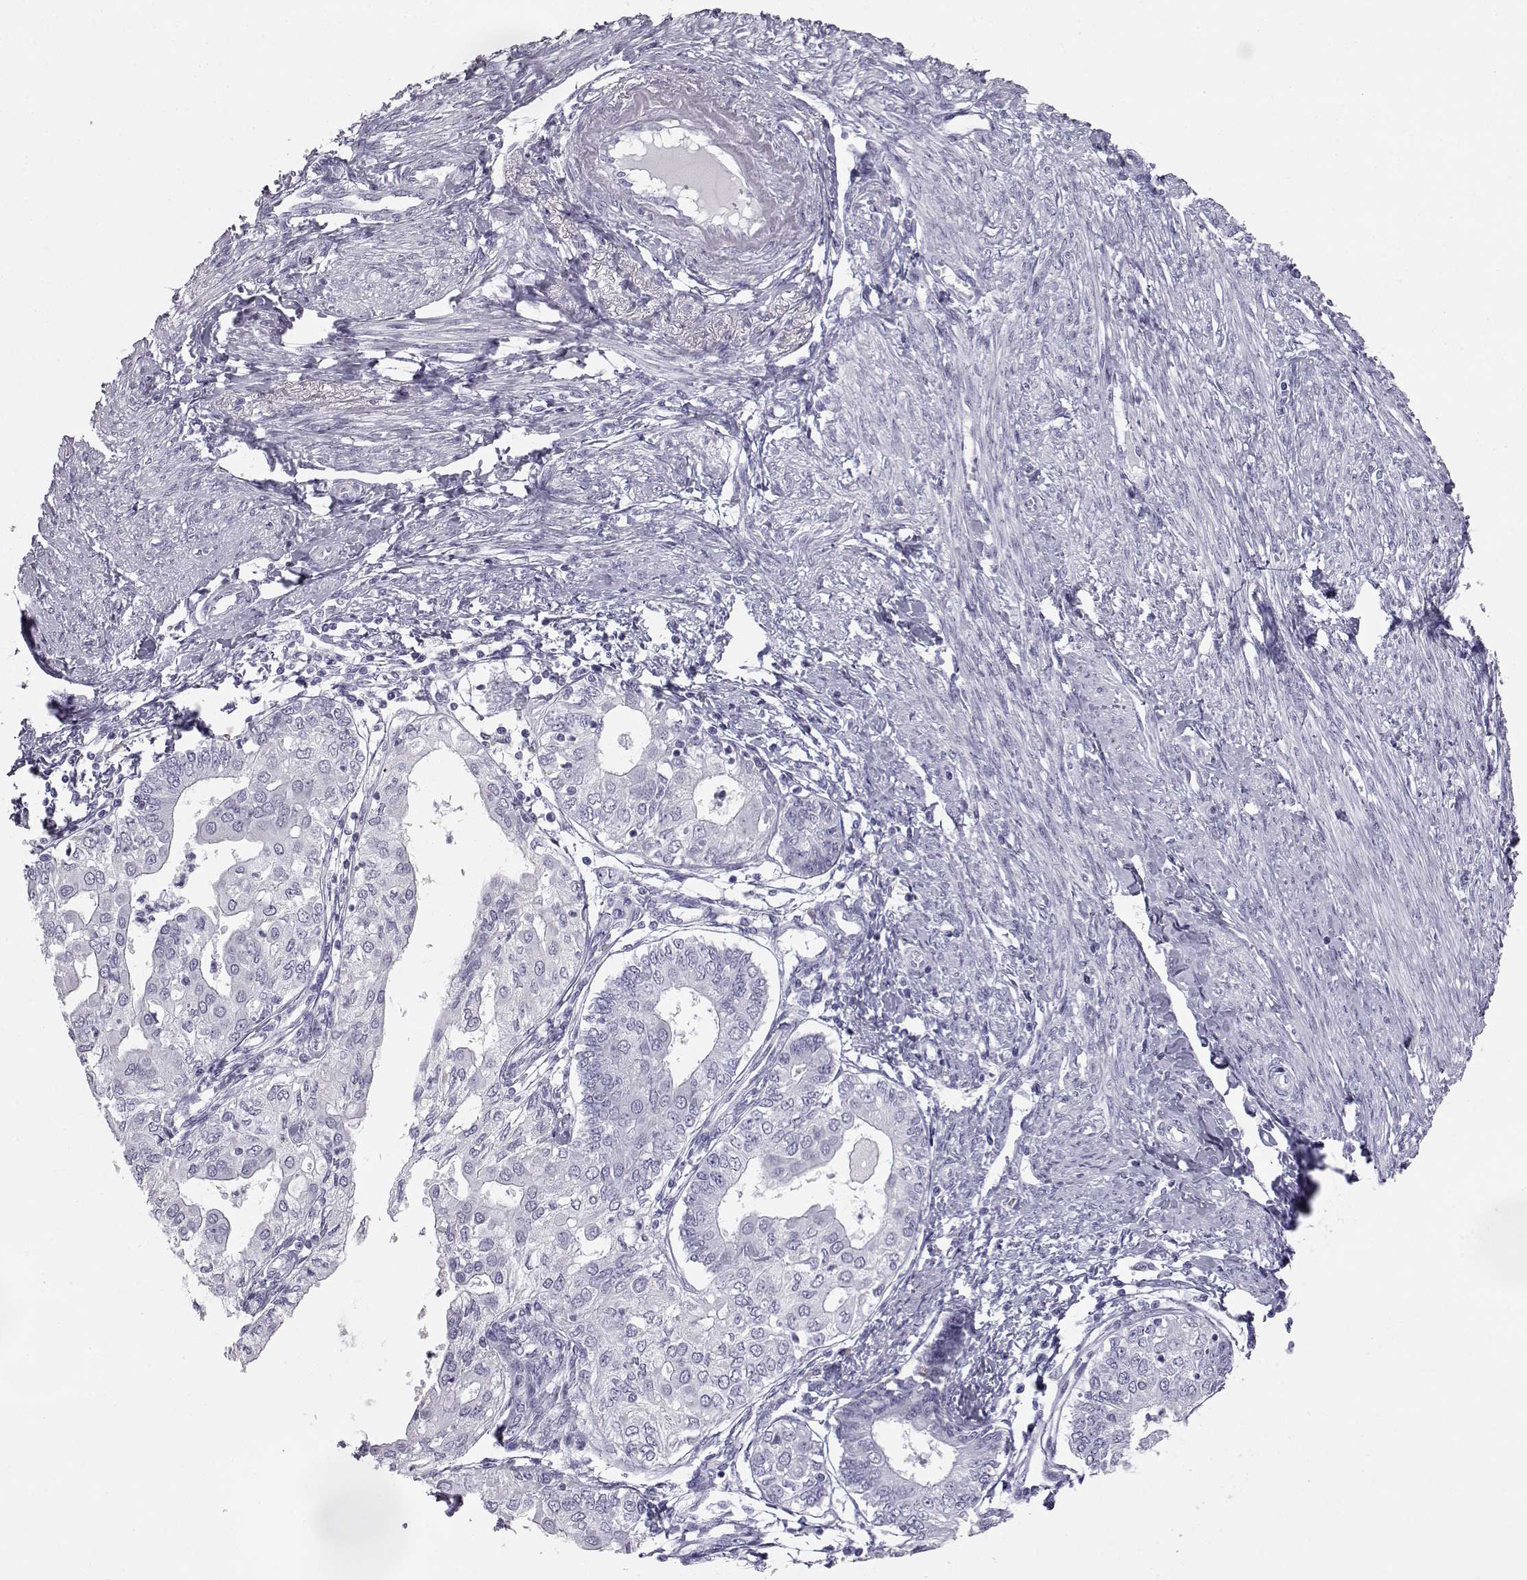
{"staining": {"intensity": "negative", "quantity": "none", "location": "none"}, "tissue": "endometrial cancer", "cell_type": "Tumor cells", "image_type": "cancer", "snomed": [{"axis": "morphology", "description": "Adenocarcinoma, NOS"}, {"axis": "topography", "description": "Endometrium"}], "caption": "This photomicrograph is of endometrial adenocarcinoma stained with IHC to label a protein in brown with the nuclei are counter-stained blue. There is no positivity in tumor cells. The staining is performed using DAB brown chromogen with nuclei counter-stained in using hematoxylin.", "gene": "ITLN2", "patient": {"sex": "female", "age": 68}}